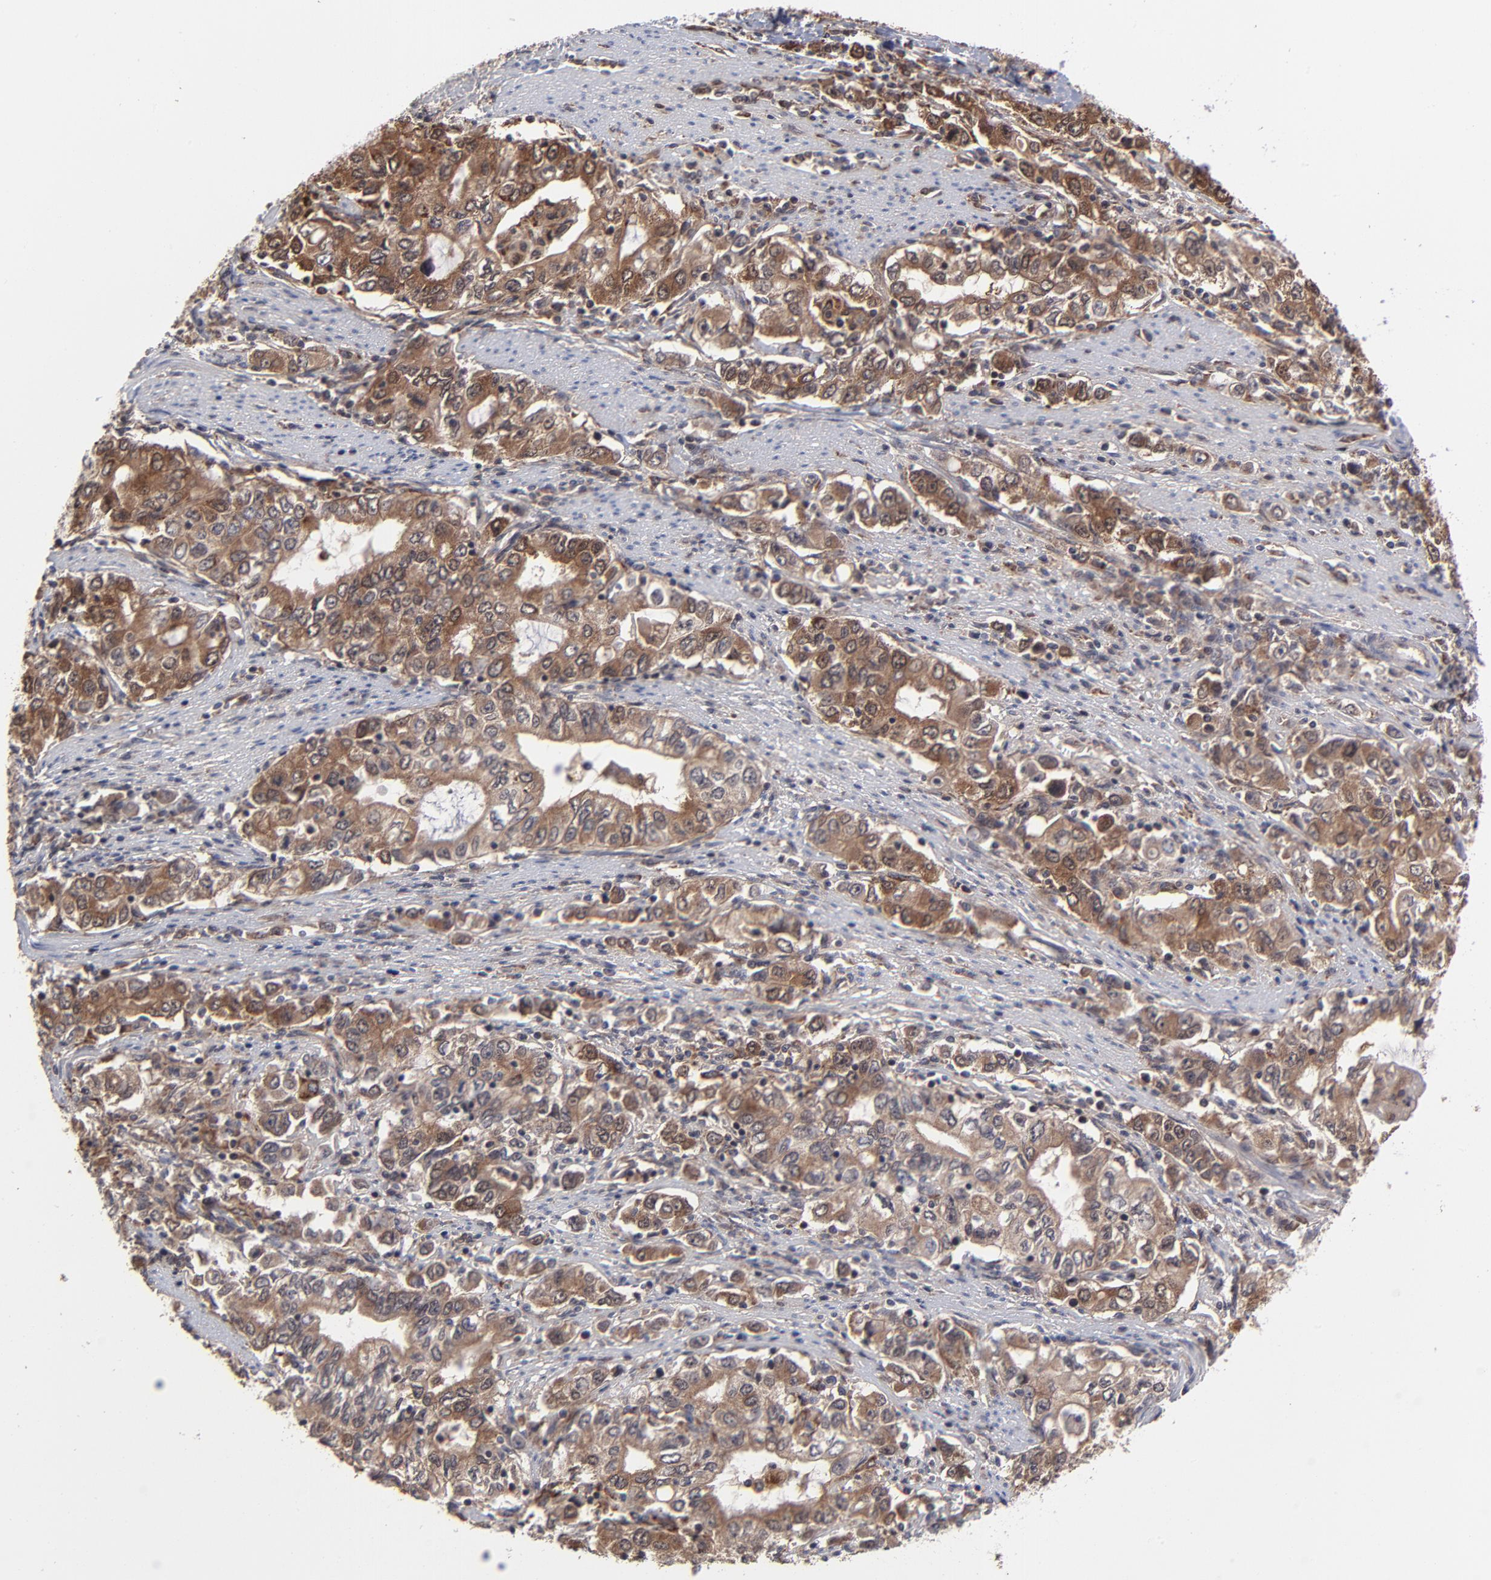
{"staining": {"intensity": "strong", "quantity": ">75%", "location": "cytoplasmic/membranous"}, "tissue": "stomach cancer", "cell_type": "Tumor cells", "image_type": "cancer", "snomed": [{"axis": "morphology", "description": "Adenocarcinoma, NOS"}, {"axis": "topography", "description": "Stomach, lower"}], "caption": "Protein staining shows strong cytoplasmic/membranous expression in approximately >75% of tumor cells in stomach adenocarcinoma.", "gene": "UBE2L6", "patient": {"sex": "female", "age": 72}}